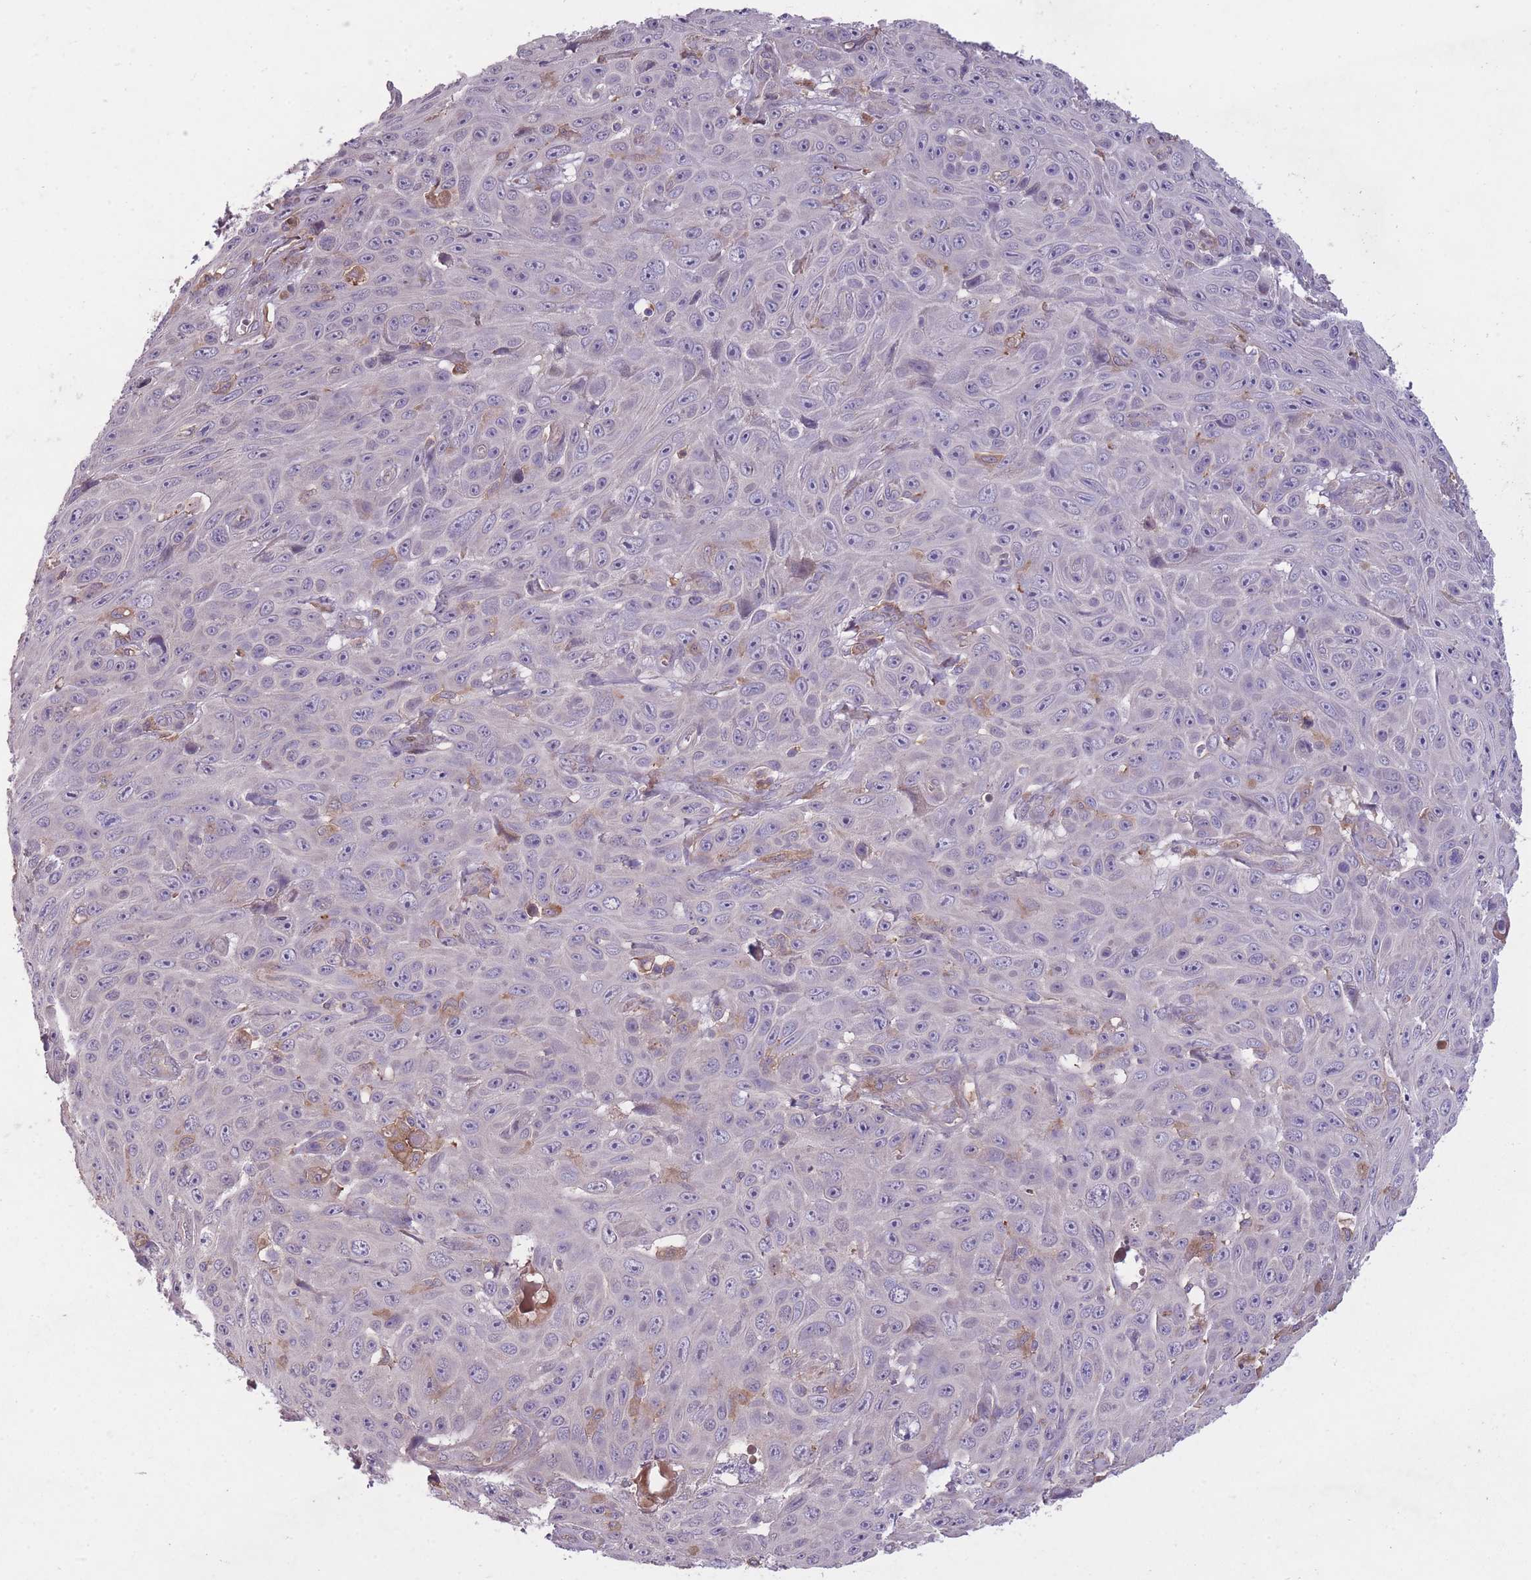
{"staining": {"intensity": "negative", "quantity": "none", "location": "none"}, "tissue": "skin cancer", "cell_type": "Tumor cells", "image_type": "cancer", "snomed": [{"axis": "morphology", "description": "Squamous cell carcinoma, NOS"}, {"axis": "topography", "description": "Skin"}], "caption": "IHC photomicrograph of neoplastic tissue: human skin cancer (squamous cell carcinoma) stained with DAB displays no significant protein positivity in tumor cells. (Brightfield microscopy of DAB (3,3'-diaminobenzidine) immunohistochemistry (IHC) at high magnification).", "gene": "OR2V2", "patient": {"sex": "male", "age": 82}}